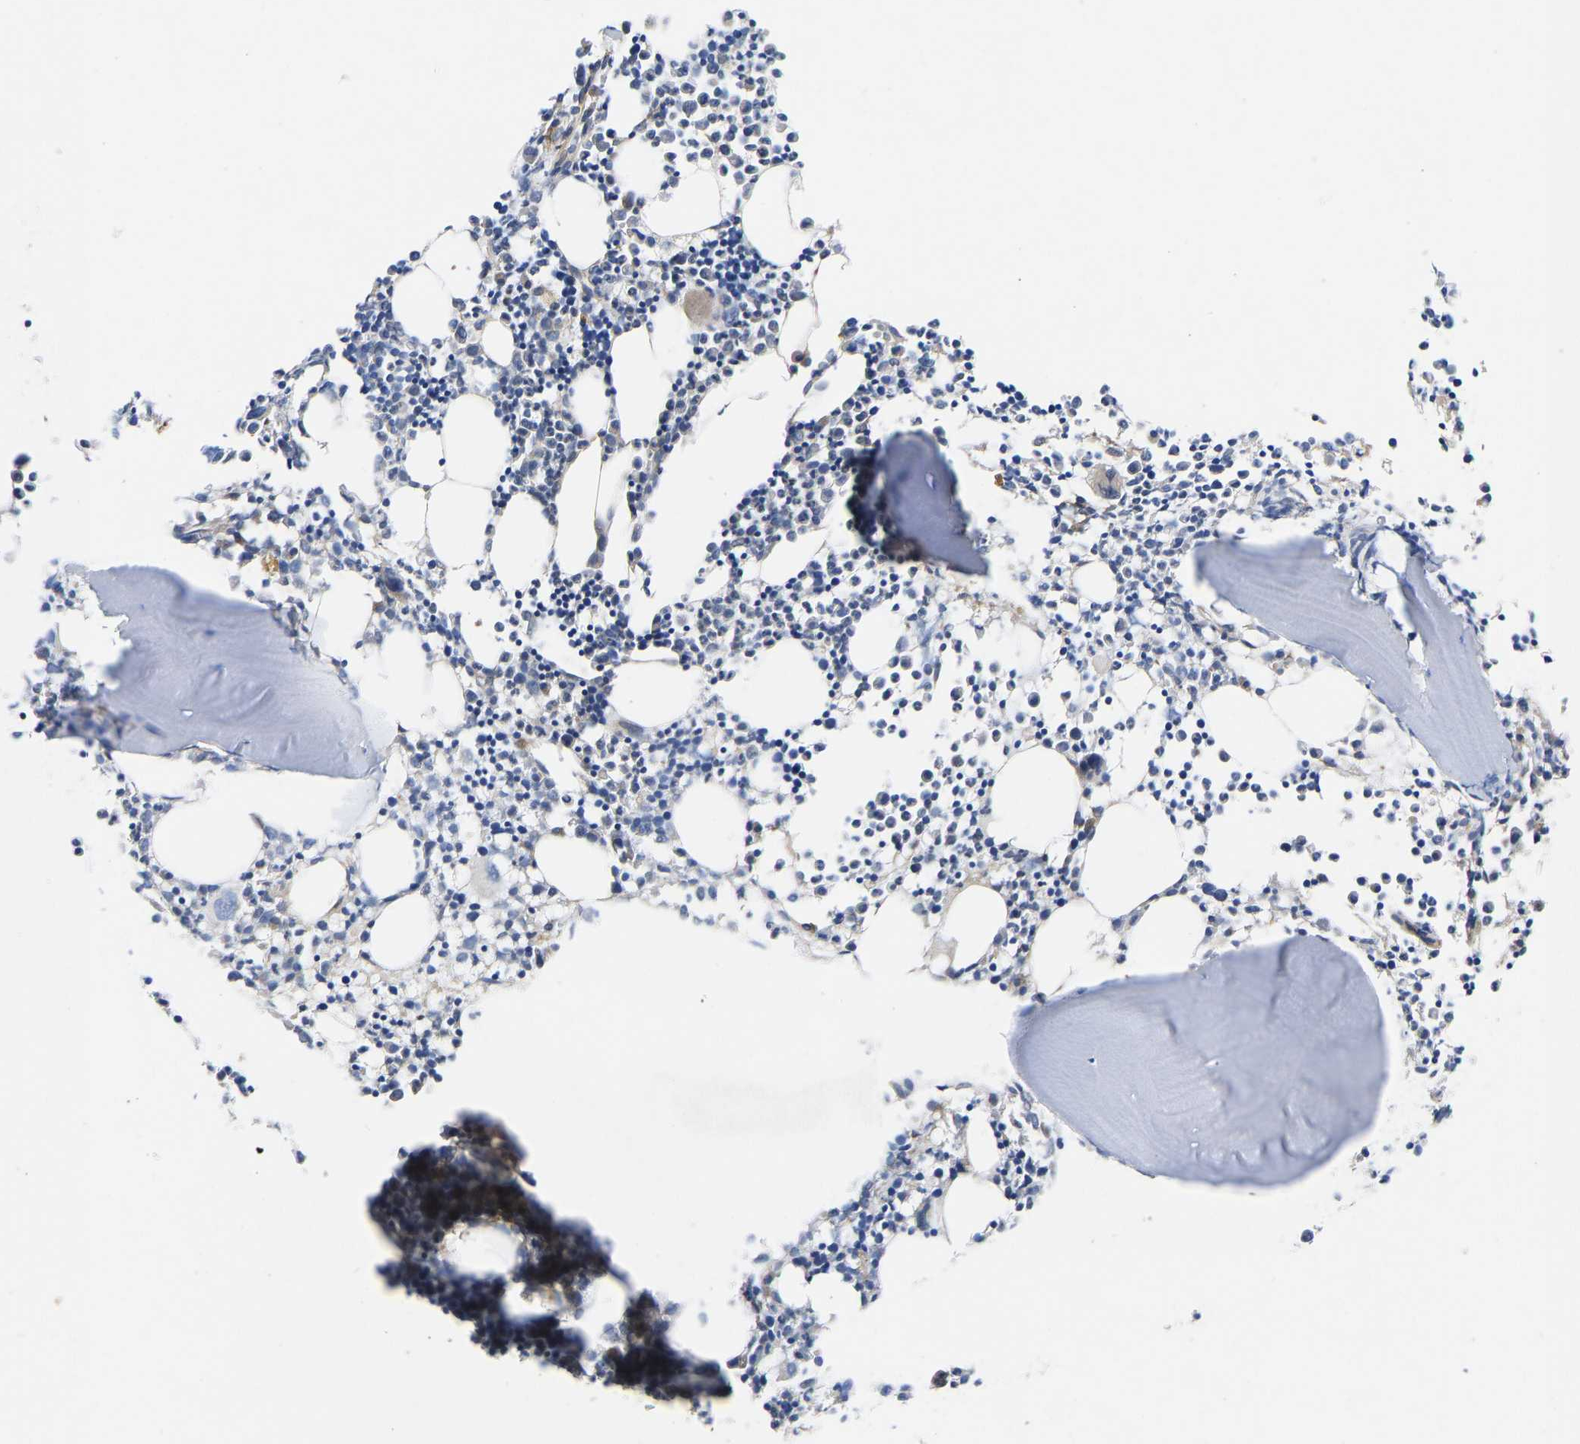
{"staining": {"intensity": "moderate", "quantity": "<25%", "location": "cytoplasmic/membranous"}, "tissue": "bone marrow", "cell_type": "Hematopoietic cells", "image_type": "normal", "snomed": [{"axis": "morphology", "description": "Normal tissue, NOS"}, {"axis": "morphology", "description": "Inflammation, NOS"}, {"axis": "topography", "description": "Bone marrow"}], "caption": "Moderate cytoplasmic/membranous positivity is identified in approximately <25% of hematopoietic cells in unremarkable bone marrow. Nuclei are stained in blue.", "gene": "FRRS1", "patient": {"sex": "male", "age": 25}}